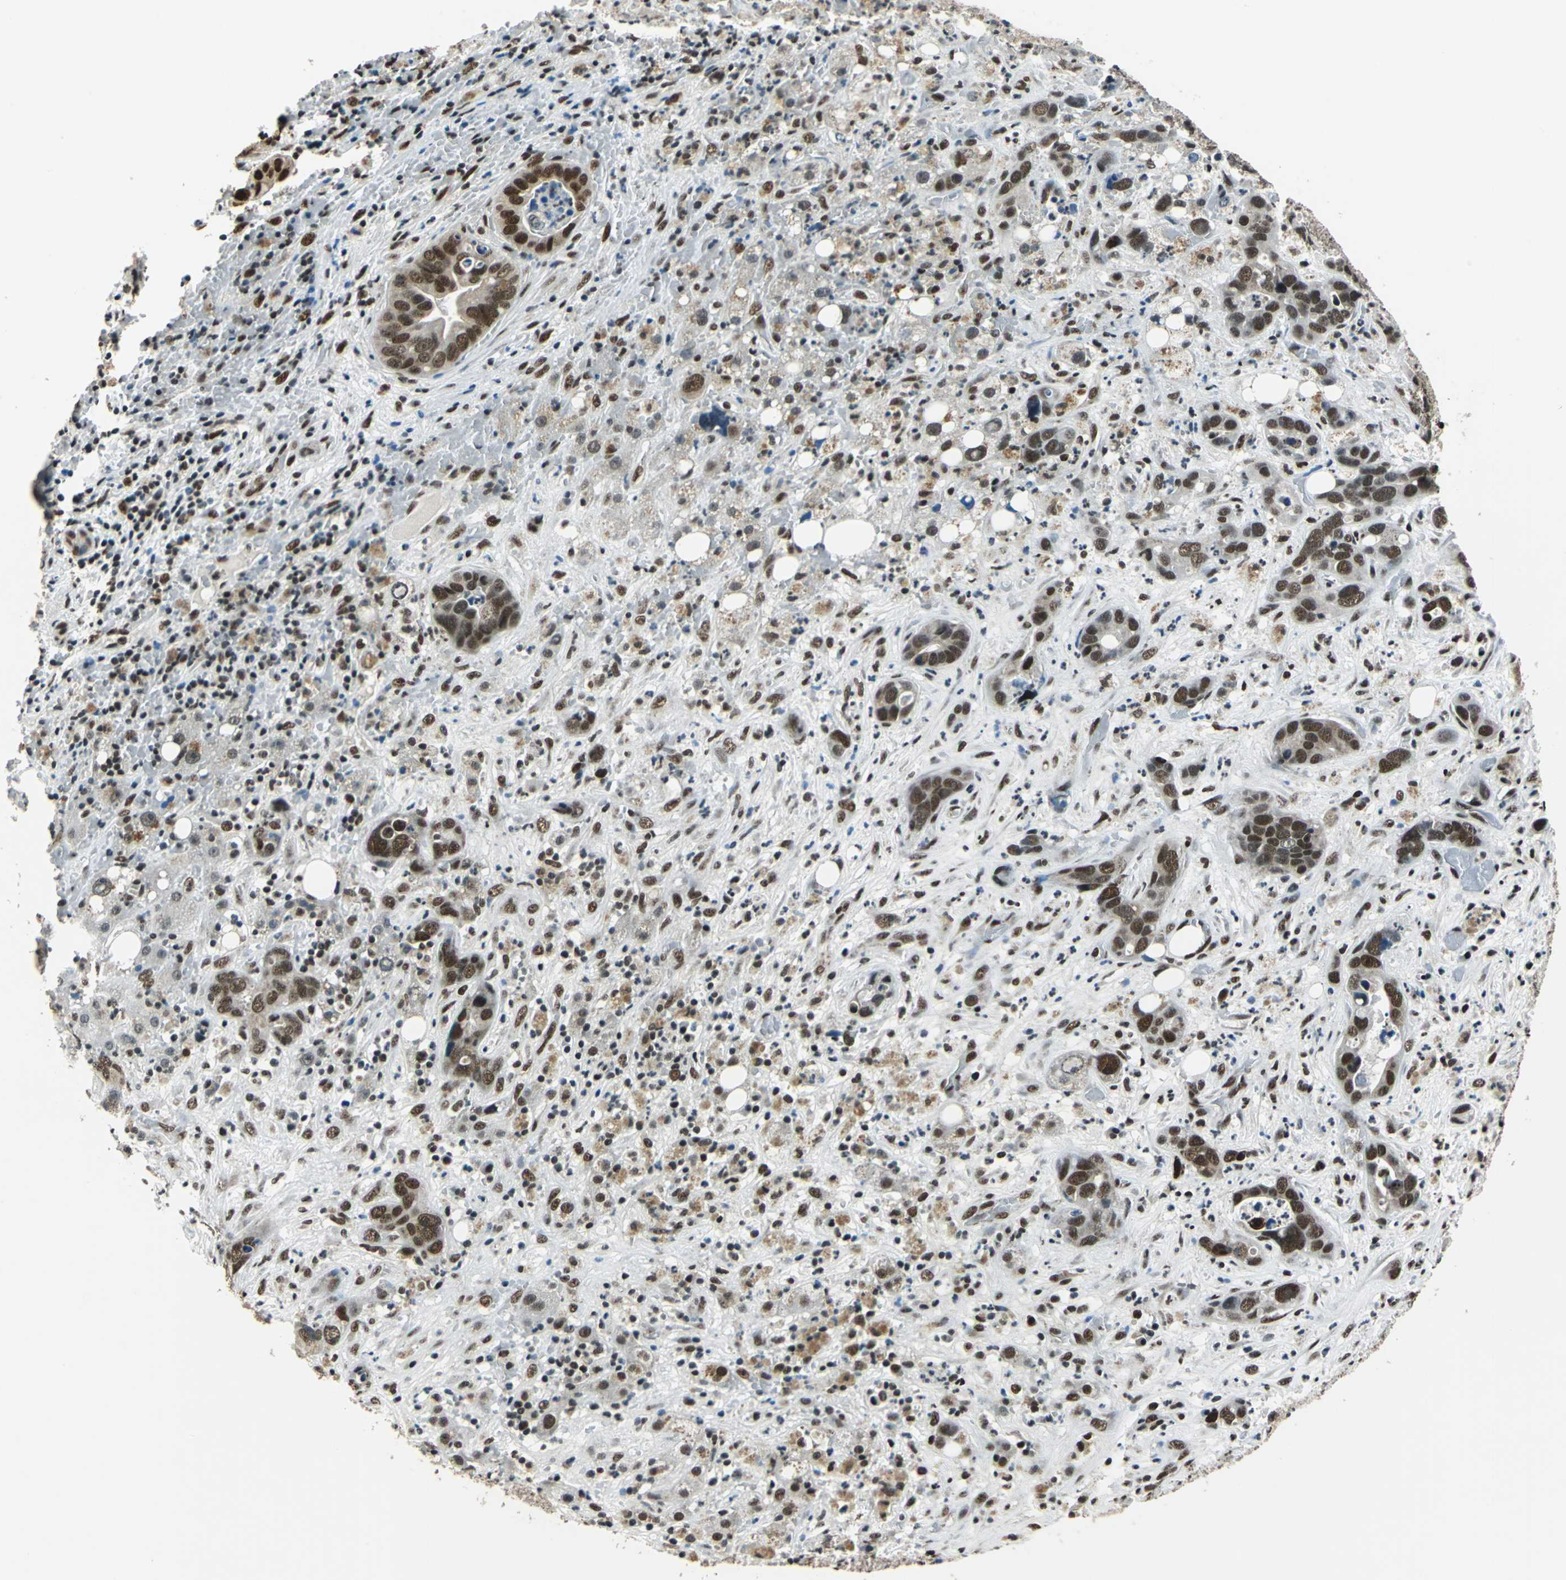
{"staining": {"intensity": "moderate", "quantity": ">75%", "location": "cytoplasmic/membranous,nuclear"}, "tissue": "liver cancer", "cell_type": "Tumor cells", "image_type": "cancer", "snomed": [{"axis": "morphology", "description": "Cholangiocarcinoma"}, {"axis": "topography", "description": "Liver"}], "caption": "Liver cholangiocarcinoma tissue exhibits moderate cytoplasmic/membranous and nuclear staining in approximately >75% of tumor cells, visualized by immunohistochemistry.", "gene": "BCLAF1", "patient": {"sex": "female", "age": 65}}